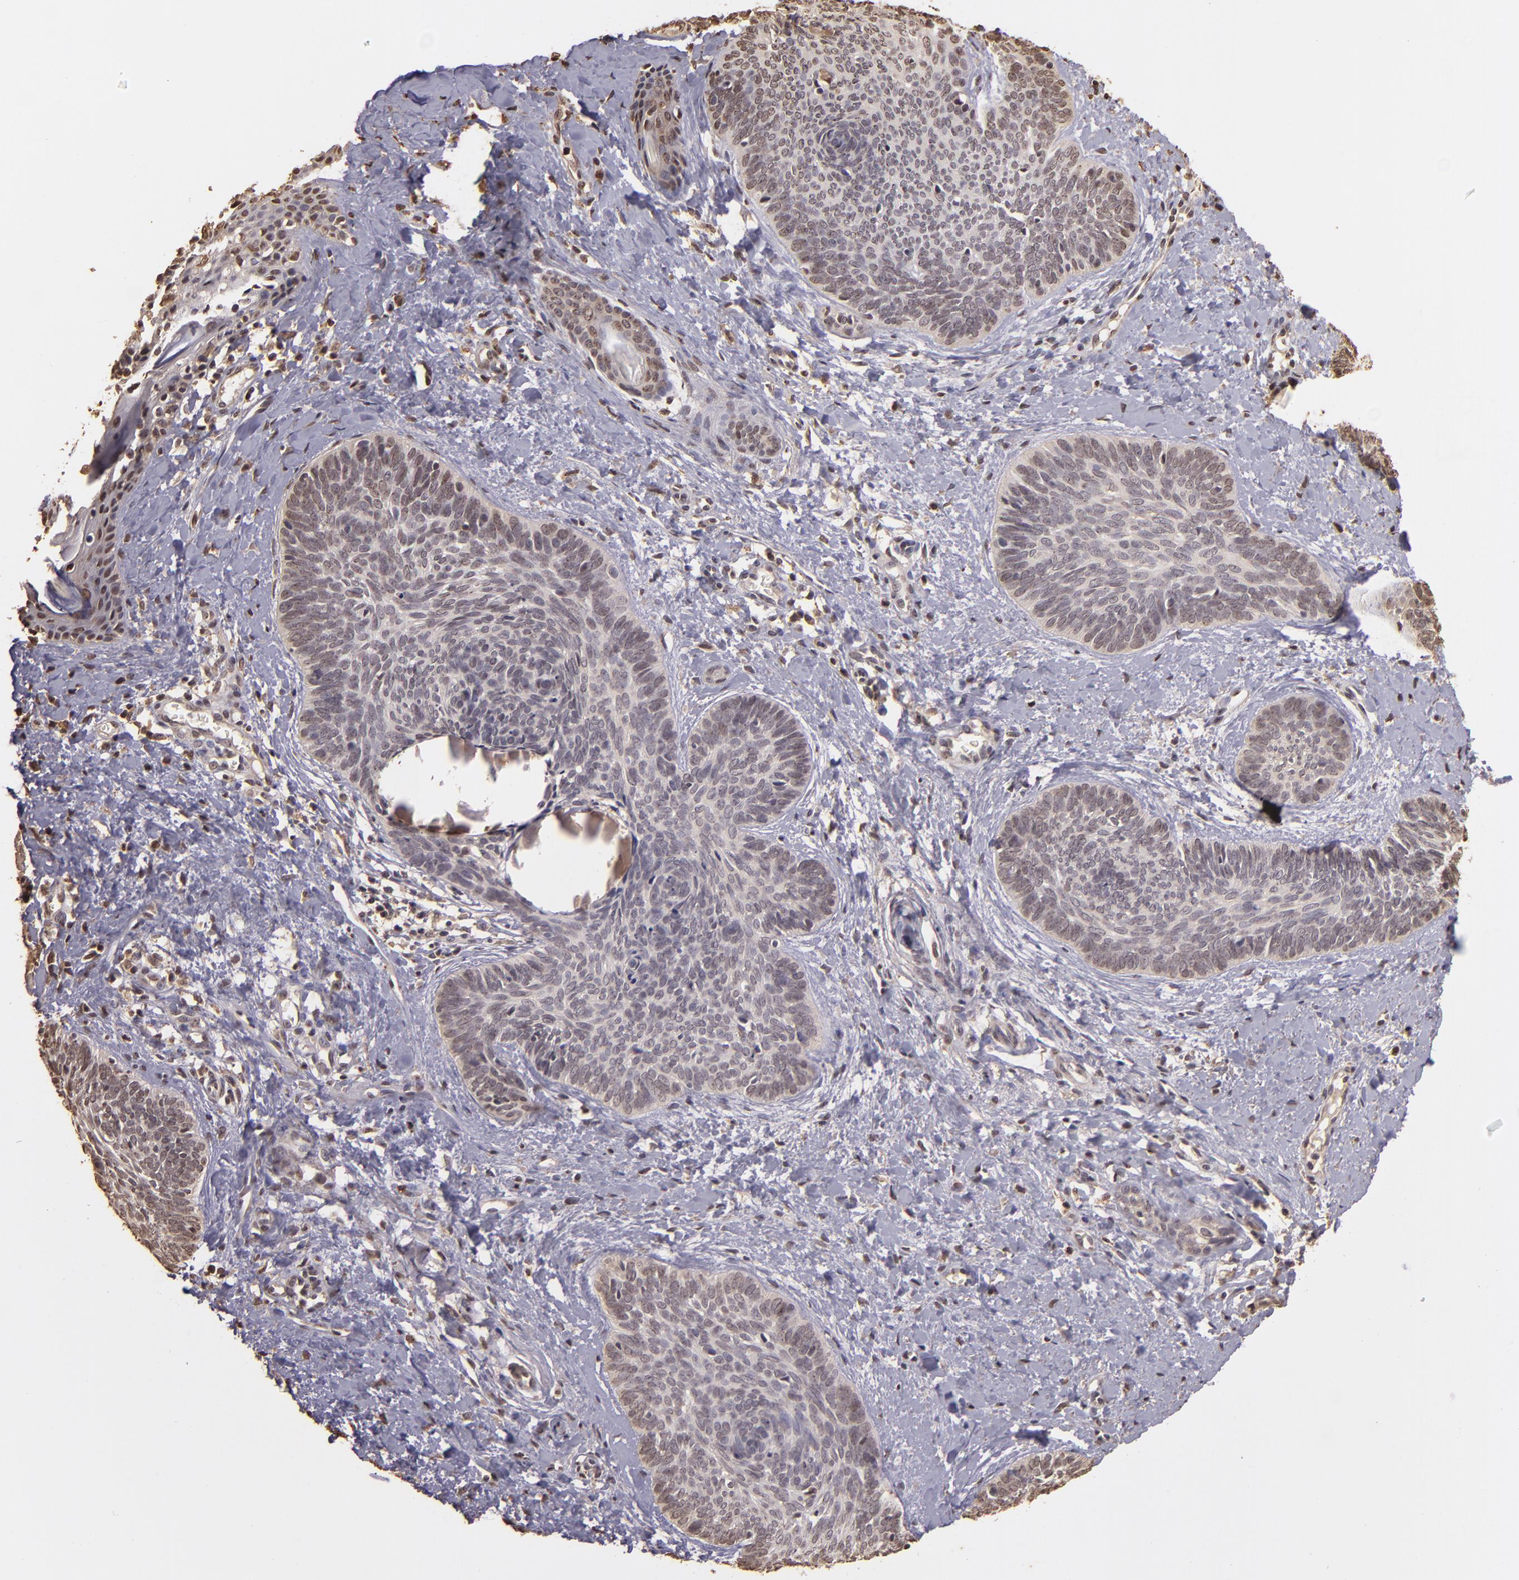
{"staining": {"intensity": "negative", "quantity": "none", "location": "none"}, "tissue": "skin cancer", "cell_type": "Tumor cells", "image_type": "cancer", "snomed": [{"axis": "morphology", "description": "Basal cell carcinoma"}, {"axis": "topography", "description": "Skin"}], "caption": "High magnification brightfield microscopy of basal cell carcinoma (skin) stained with DAB (brown) and counterstained with hematoxylin (blue): tumor cells show no significant expression.", "gene": "ARPC2", "patient": {"sex": "female", "age": 81}}